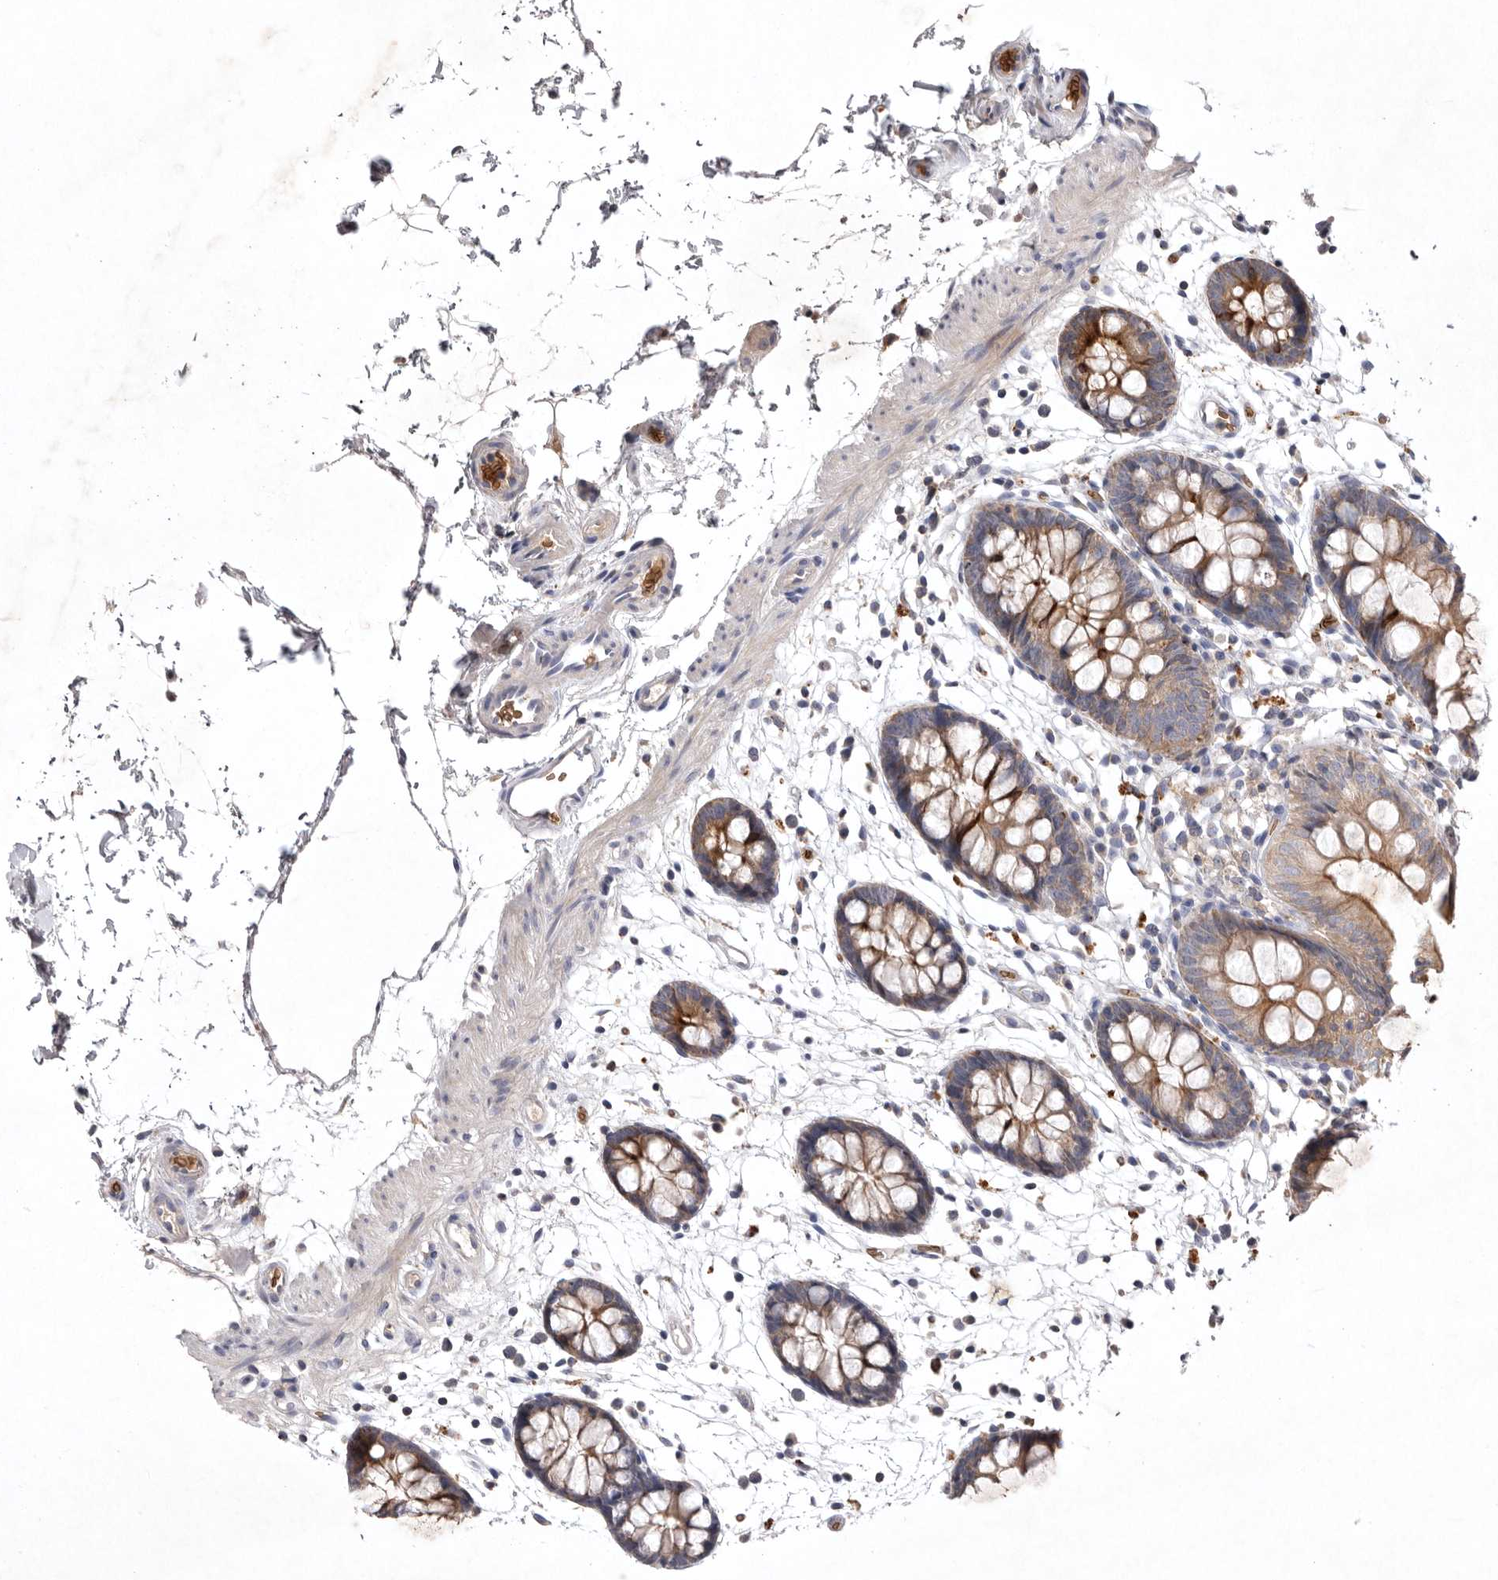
{"staining": {"intensity": "negative", "quantity": "none", "location": "none"}, "tissue": "colon", "cell_type": "Endothelial cells", "image_type": "normal", "snomed": [{"axis": "morphology", "description": "Normal tissue, NOS"}, {"axis": "topography", "description": "Colon"}], "caption": "Human colon stained for a protein using IHC displays no expression in endothelial cells.", "gene": "TNFSF14", "patient": {"sex": "male", "age": 56}}